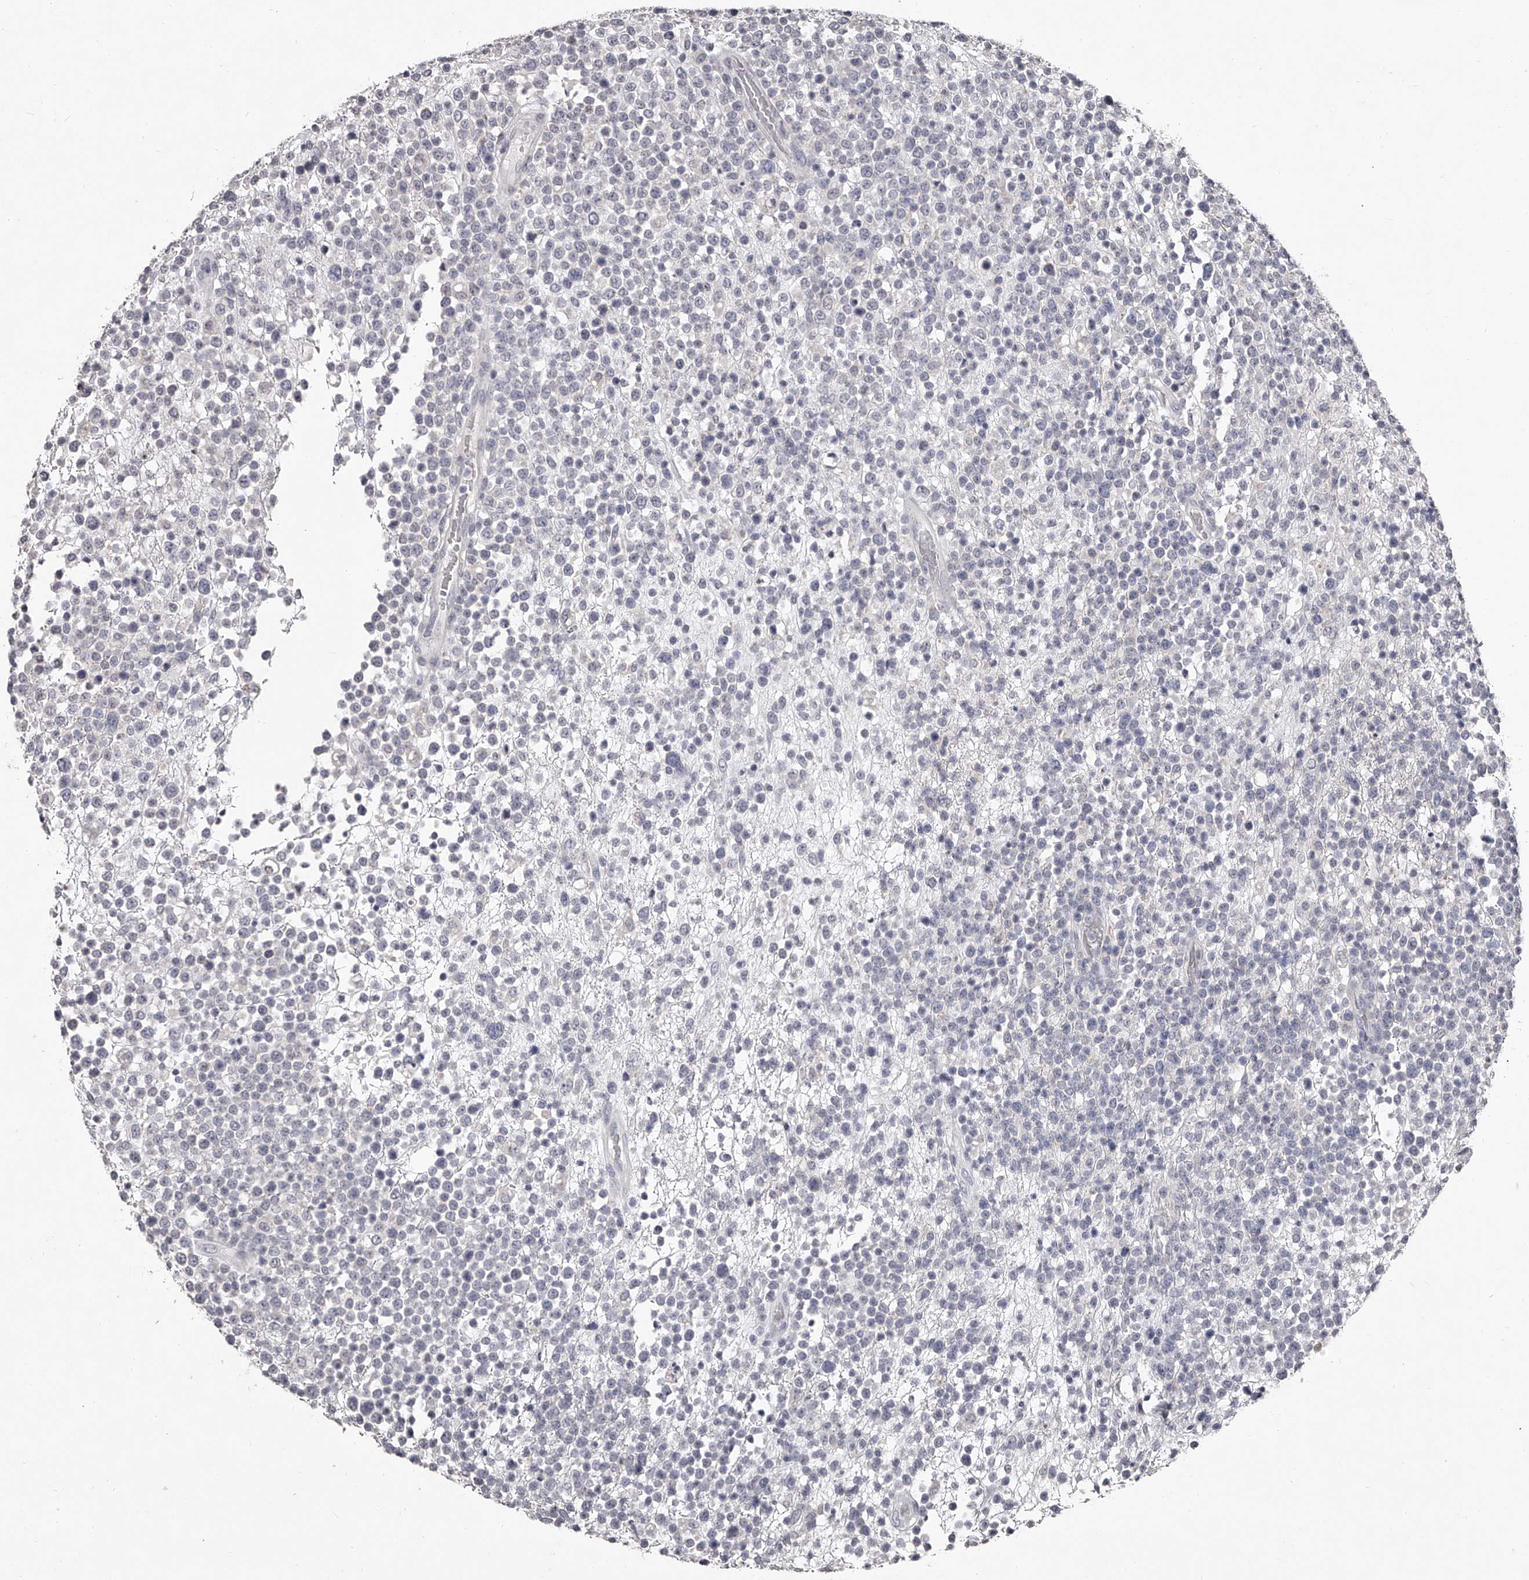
{"staining": {"intensity": "negative", "quantity": "none", "location": "none"}, "tissue": "lymphoma", "cell_type": "Tumor cells", "image_type": "cancer", "snomed": [{"axis": "morphology", "description": "Malignant lymphoma, non-Hodgkin's type, High grade"}, {"axis": "topography", "description": "Colon"}], "caption": "Human malignant lymphoma, non-Hodgkin's type (high-grade) stained for a protein using immunohistochemistry displays no expression in tumor cells.", "gene": "NT5DC1", "patient": {"sex": "female", "age": 53}}